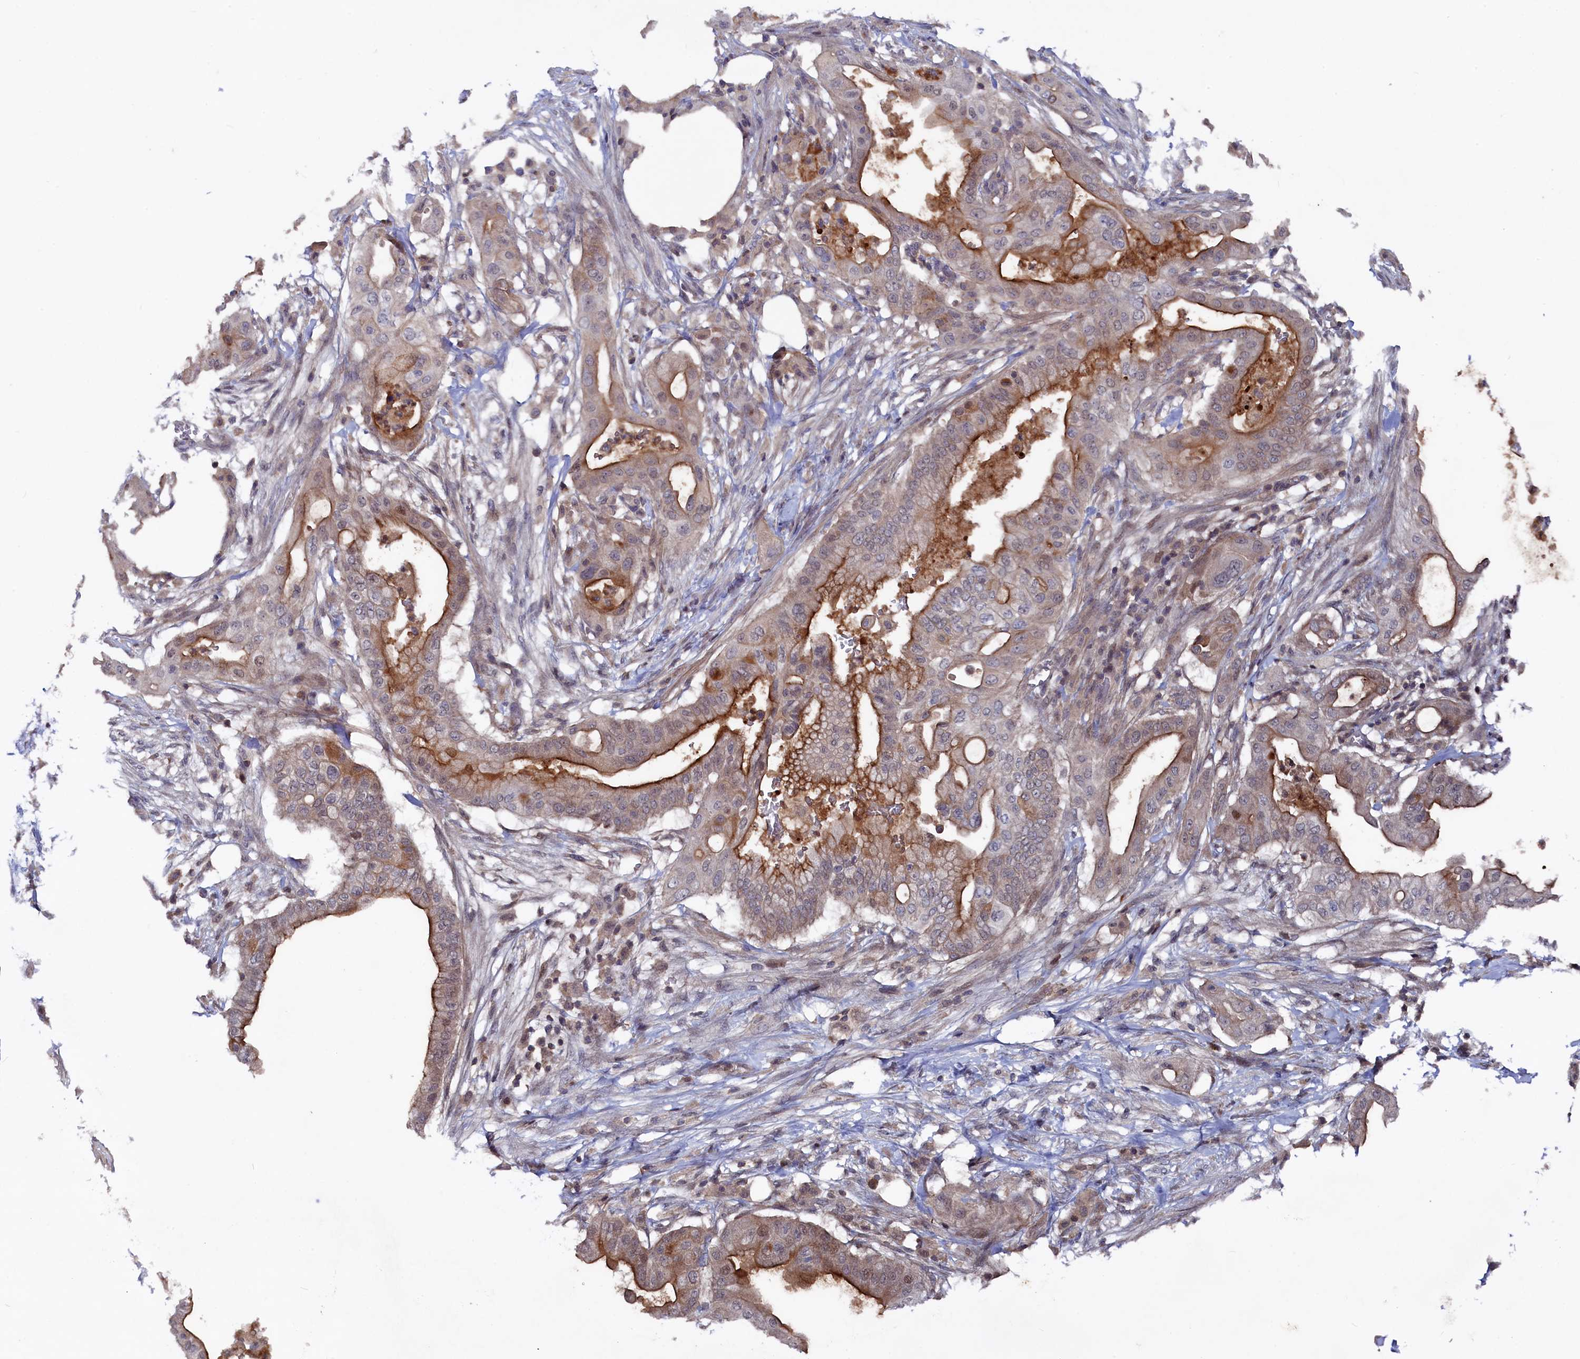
{"staining": {"intensity": "strong", "quantity": "25%-75%", "location": "cytoplasmic/membranous"}, "tissue": "pancreatic cancer", "cell_type": "Tumor cells", "image_type": "cancer", "snomed": [{"axis": "morphology", "description": "Adenocarcinoma, NOS"}, {"axis": "topography", "description": "Pancreas"}], "caption": "An immunohistochemistry (IHC) micrograph of tumor tissue is shown. Protein staining in brown shows strong cytoplasmic/membranous positivity in pancreatic adenocarcinoma within tumor cells.", "gene": "TMC5", "patient": {"sex": "male", "age": 68}}